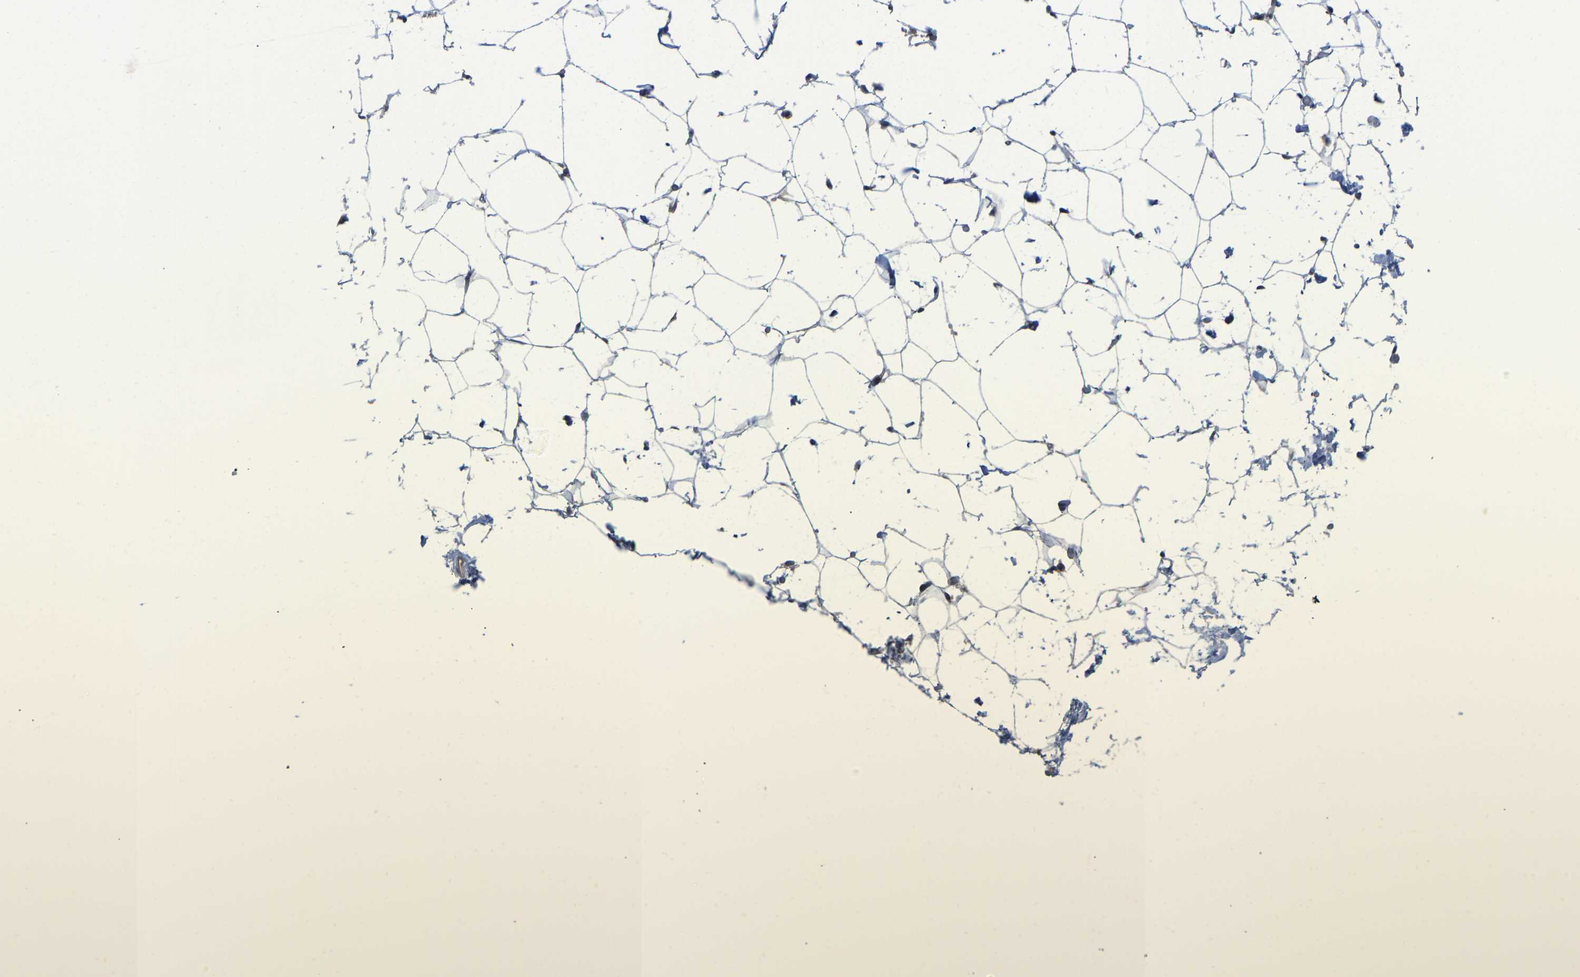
{"staining": {"intensity": "weak", "quantity": ">75%", "location": "cytoplasmic/membranous"}, "tissue": "adipose tissue", "cell_type": "Adipocytes", "image_type": "normal", "snomed": [{"axis": "morphology", "description": "Normal tissue, NOS"}, {"axis": "topography", "description": "Breast"}, {"axis": "topography", "description": "Soft tissue"}], "caption": "A low amount of weak cytoplasmic/membranous expression is identified in about >75% of adipocytes in unremarkable adipose tissue.", "gene": "ZNF251", "patient": {"sex": "female", "age": 75}}